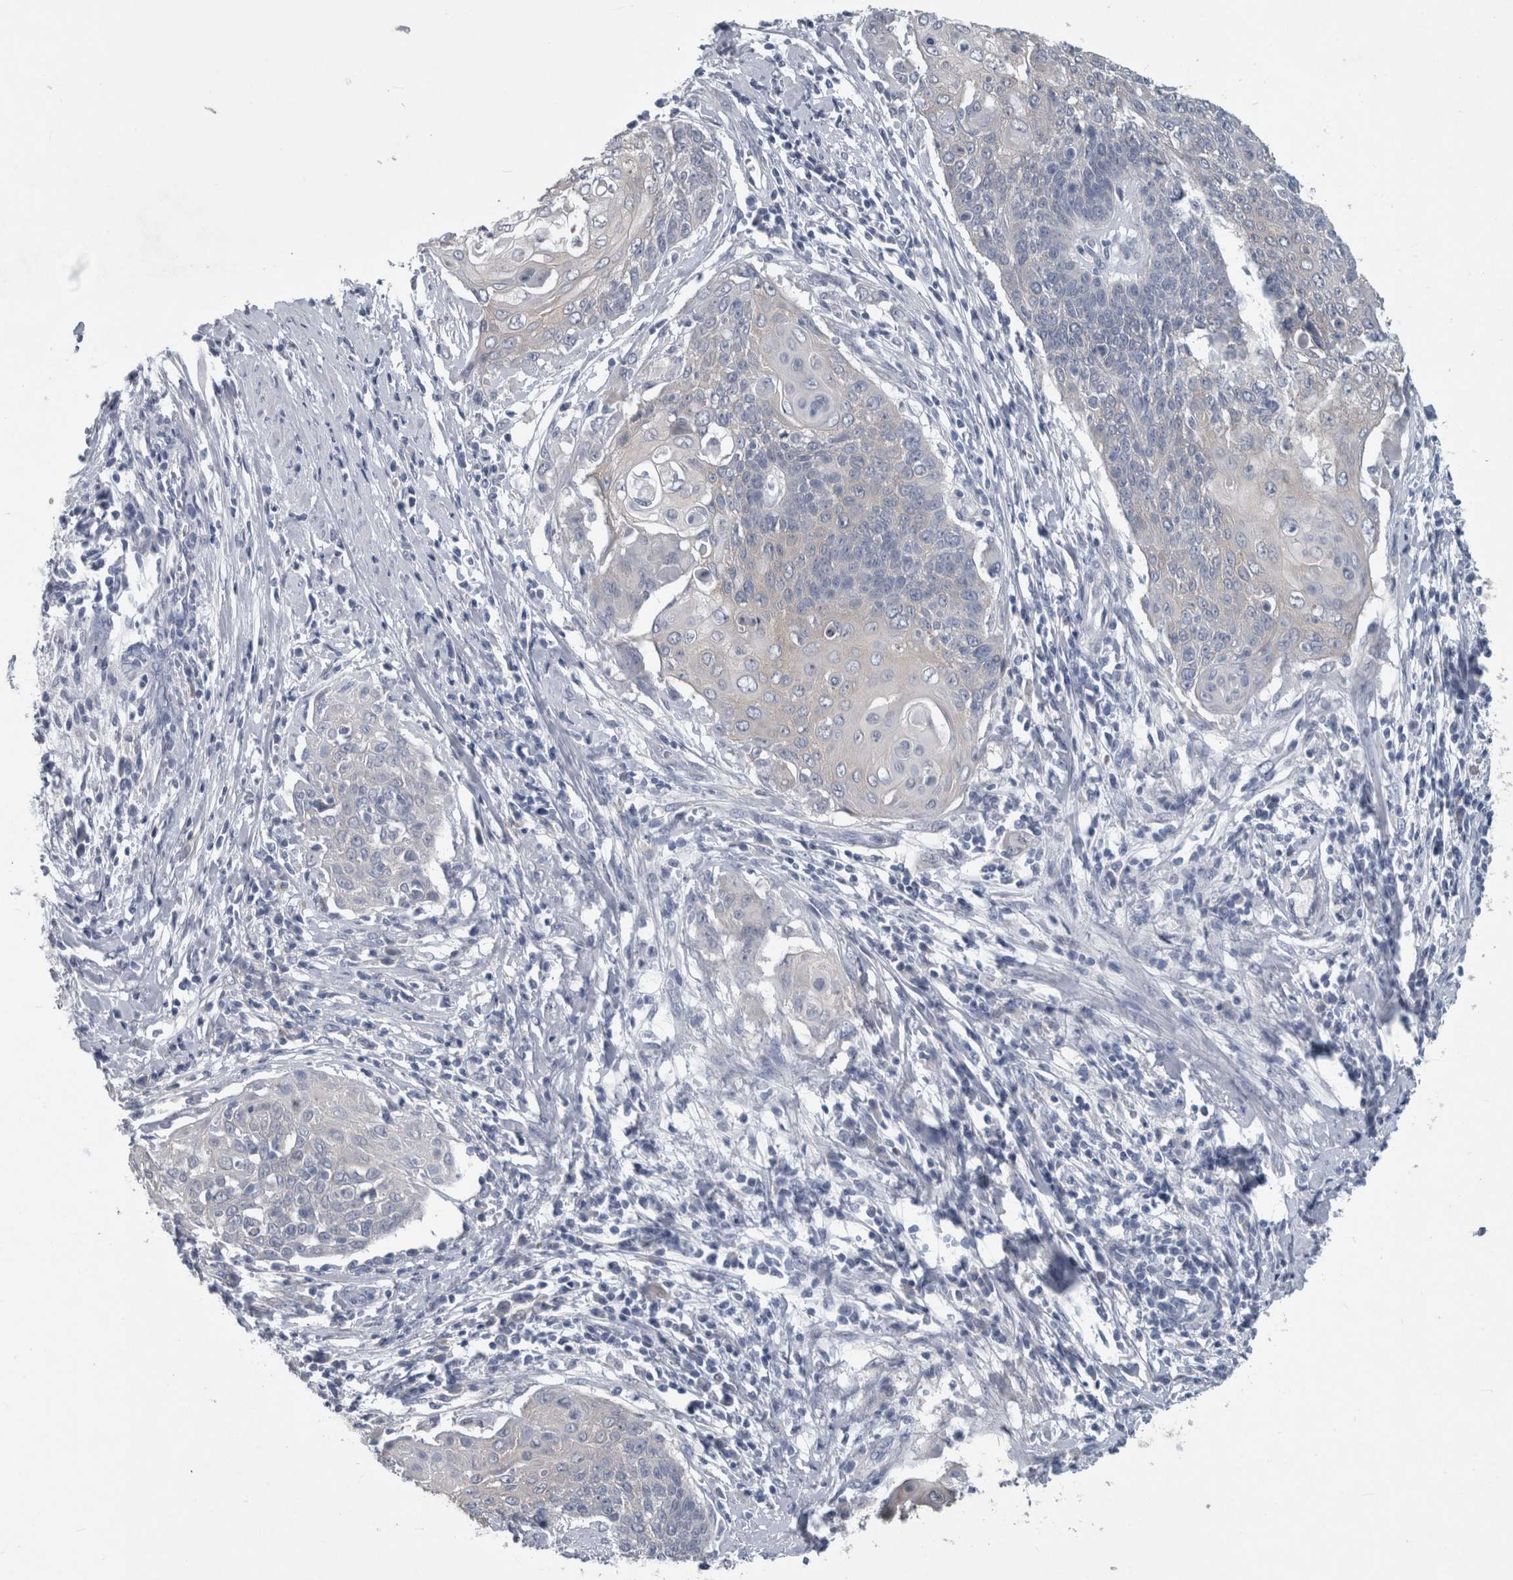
{"staining": {"intensity": "negative", "quantity": "none", "location": "none"}, "tissue": "cervical cancer", "cell_type": "Tumor cells", "image_type": "cancer", "snomed": [{"axis": "morphology", "description": "Squamous cell carcinoma, NOS"}, {"axis": "topography", "description": "Cervix"}], "caption": "Tumor cells show no significant staining in squamous cell carcinoma (cervical).", "gene": "FAM83H", "patient": {"sex": "female", "age": 39}}